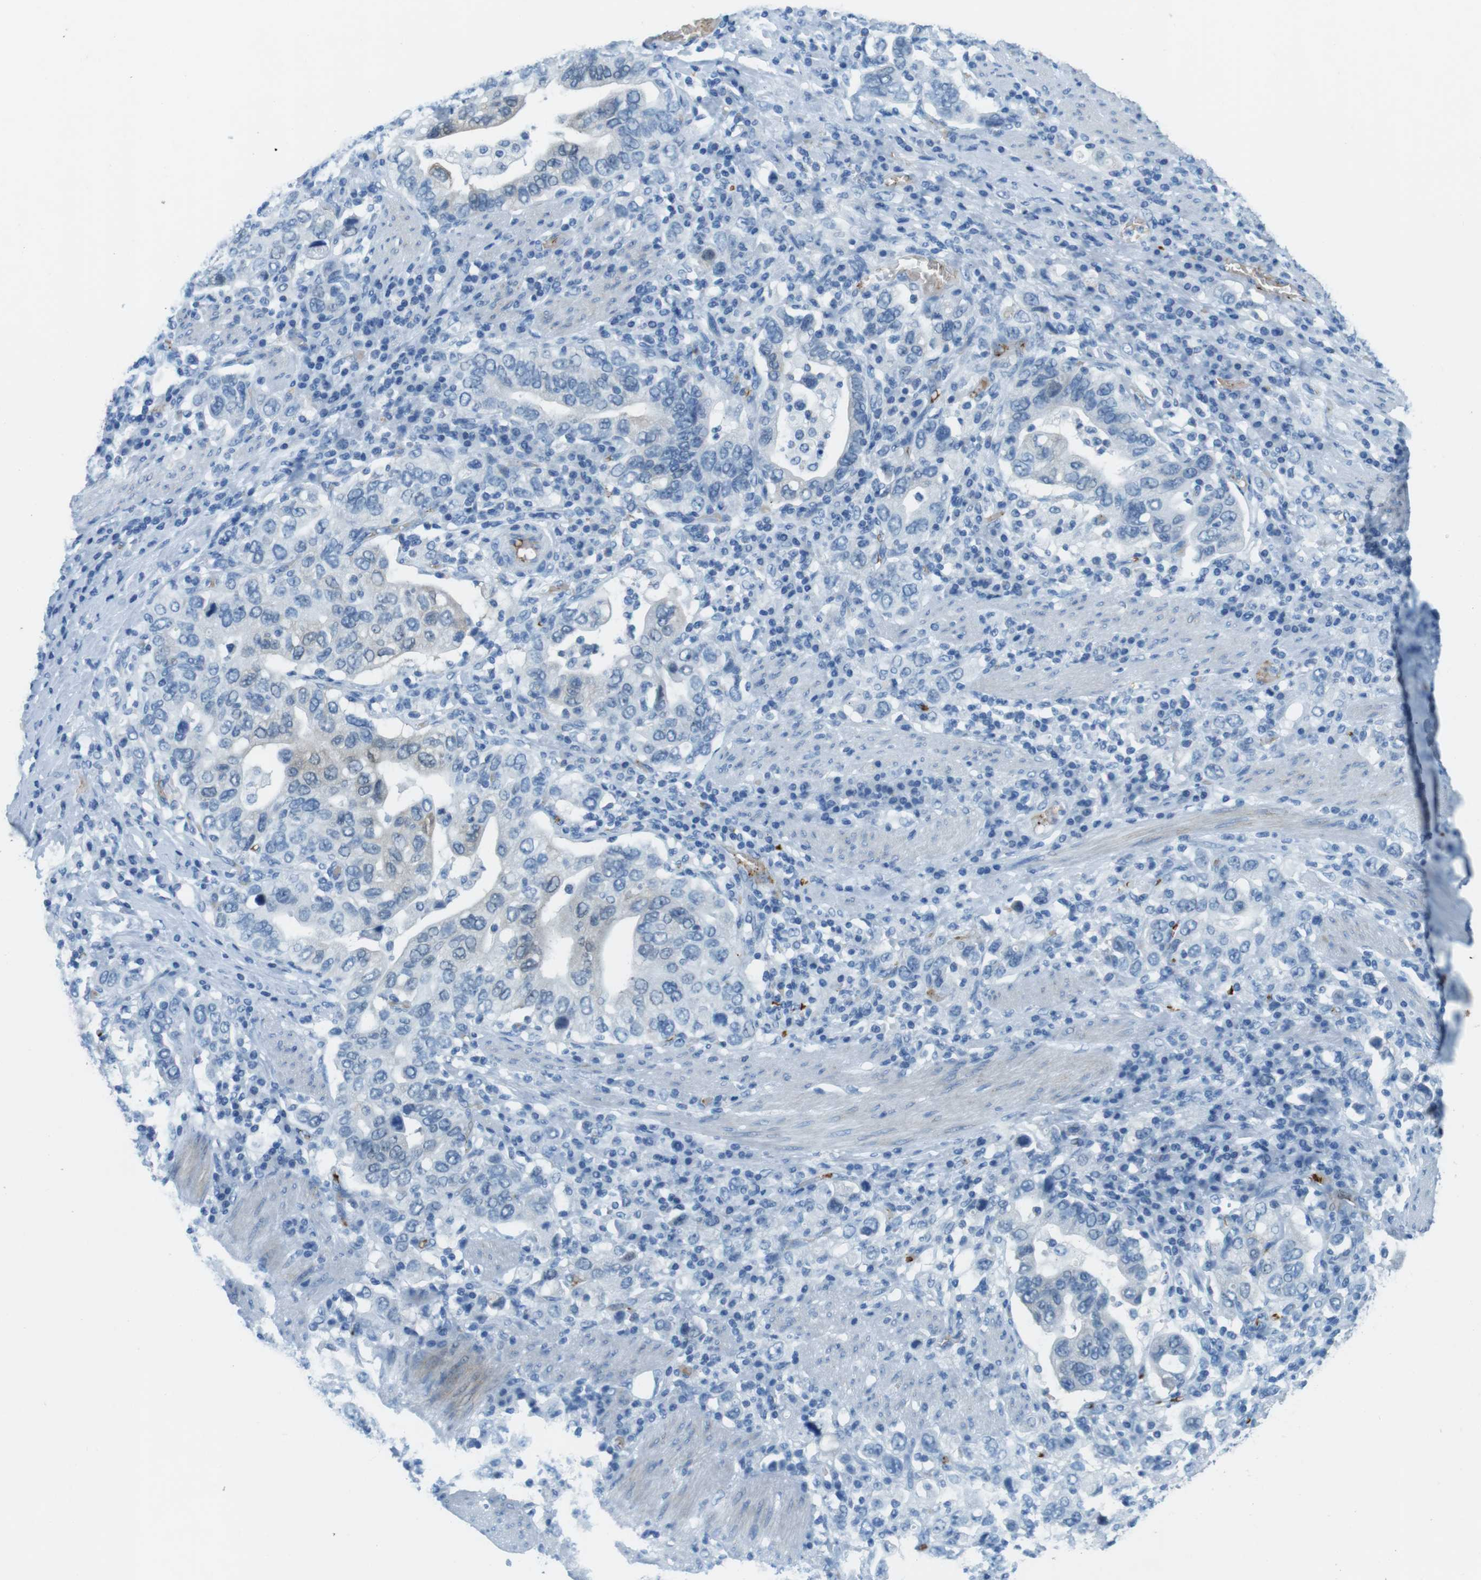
{"staining": {"intensity": "negative", "quantity": "none", "location": "none"}, "tissue": "stomach cancer", "cell_type": "Tumor cells", "image_type": "cancer", "snomed": [{"axis": "morphology", "description": "Adenocarcinoma, NOS"}, {"axis": "topography", "description": "Stomach, upper"}], "caption": "Immunohistochemistry (IHC) of stomach cancer reveals no staining in tumor cells.", "gene": "TFAP2C", "patient": {"sex": "male", "age": 62}}